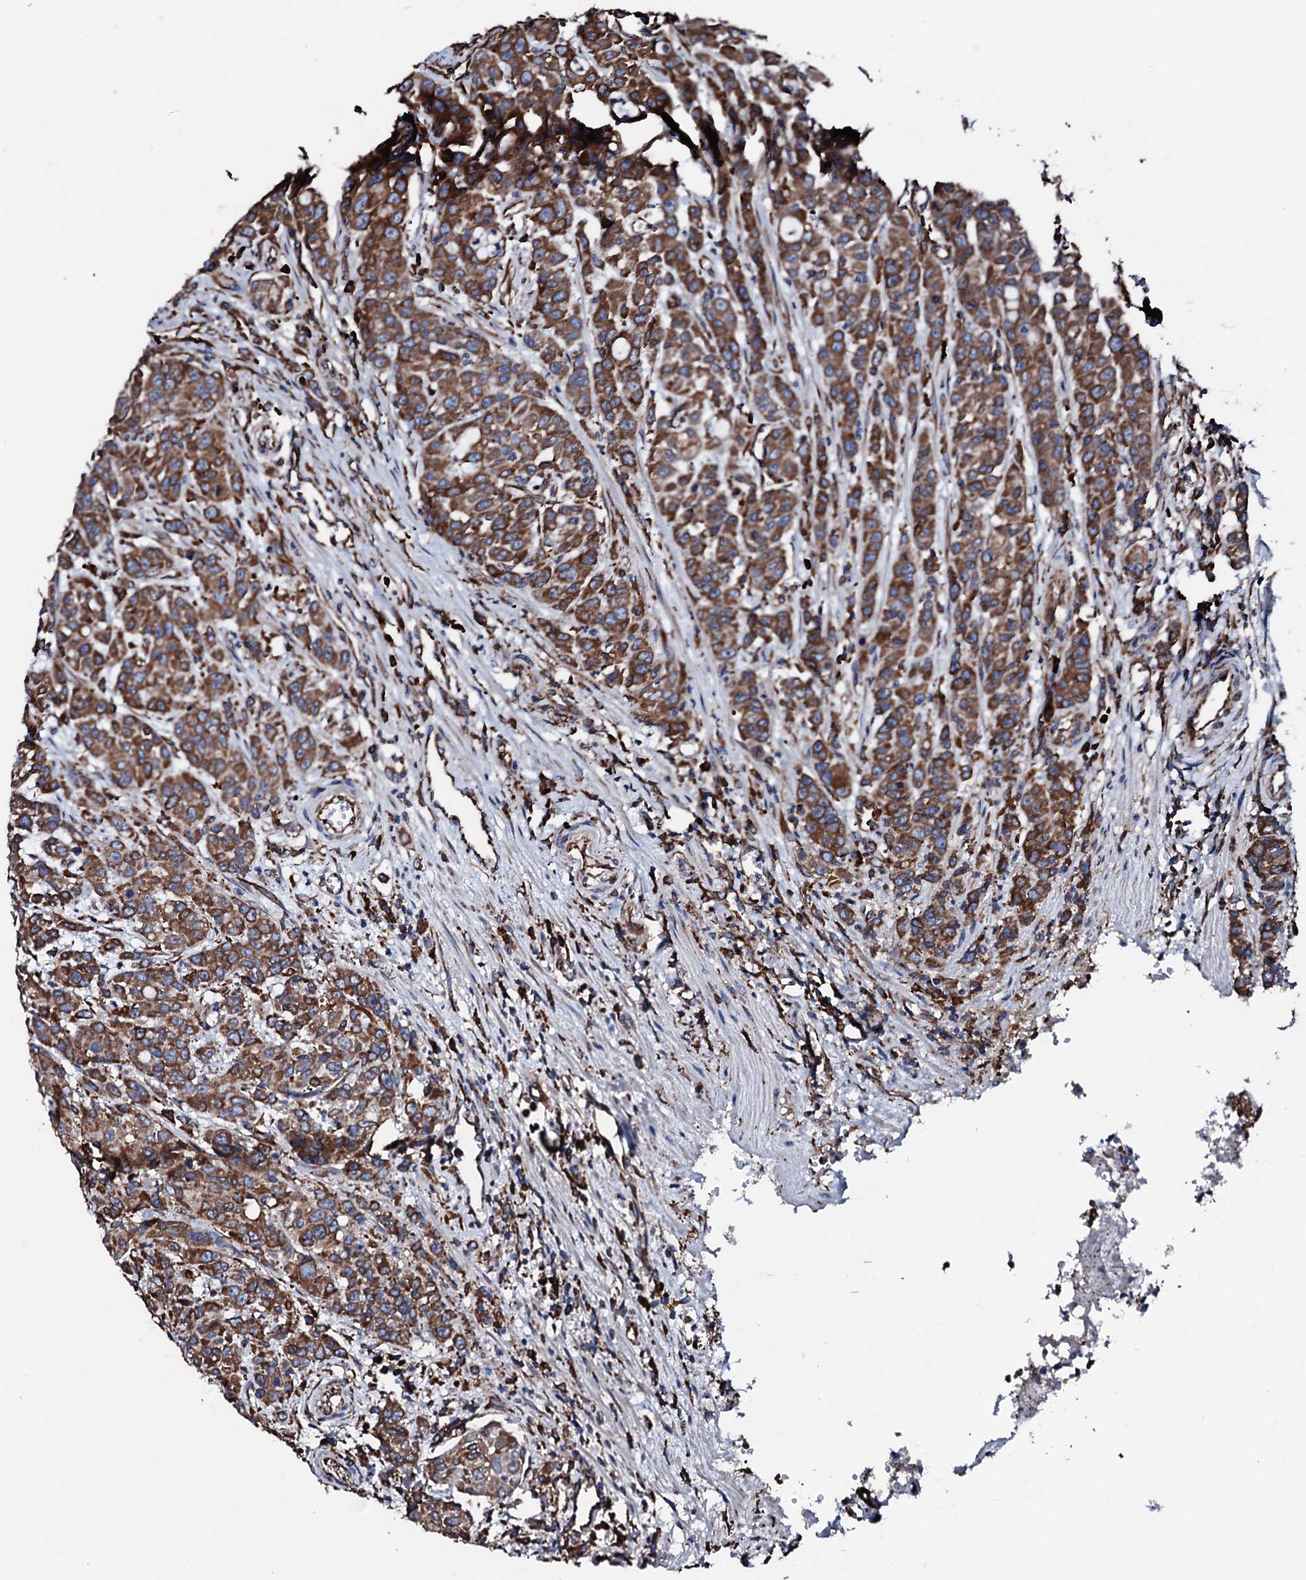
{"staining": {"intensity": "strong", "quantity": ">75%", "location": "cytoplasmic/membranous"}, "tissue": "colorectal cancer", "cell_type": "Tumor cells", "image_type": "cancer", "snomed": [{"axis": "morphology", "description": "Adenocarcinoma, NOS"}, {"axis": "topography", "description": "Colon"}], "caption": "Immunohistochemical staining of human colorectal adenocarcinoma displays high levels of strong cytoplasmic/membranous expression in about >75% of tumor cells.", "gene": "AMDHD1", "patient": {"sex": "male", "age": 62}}